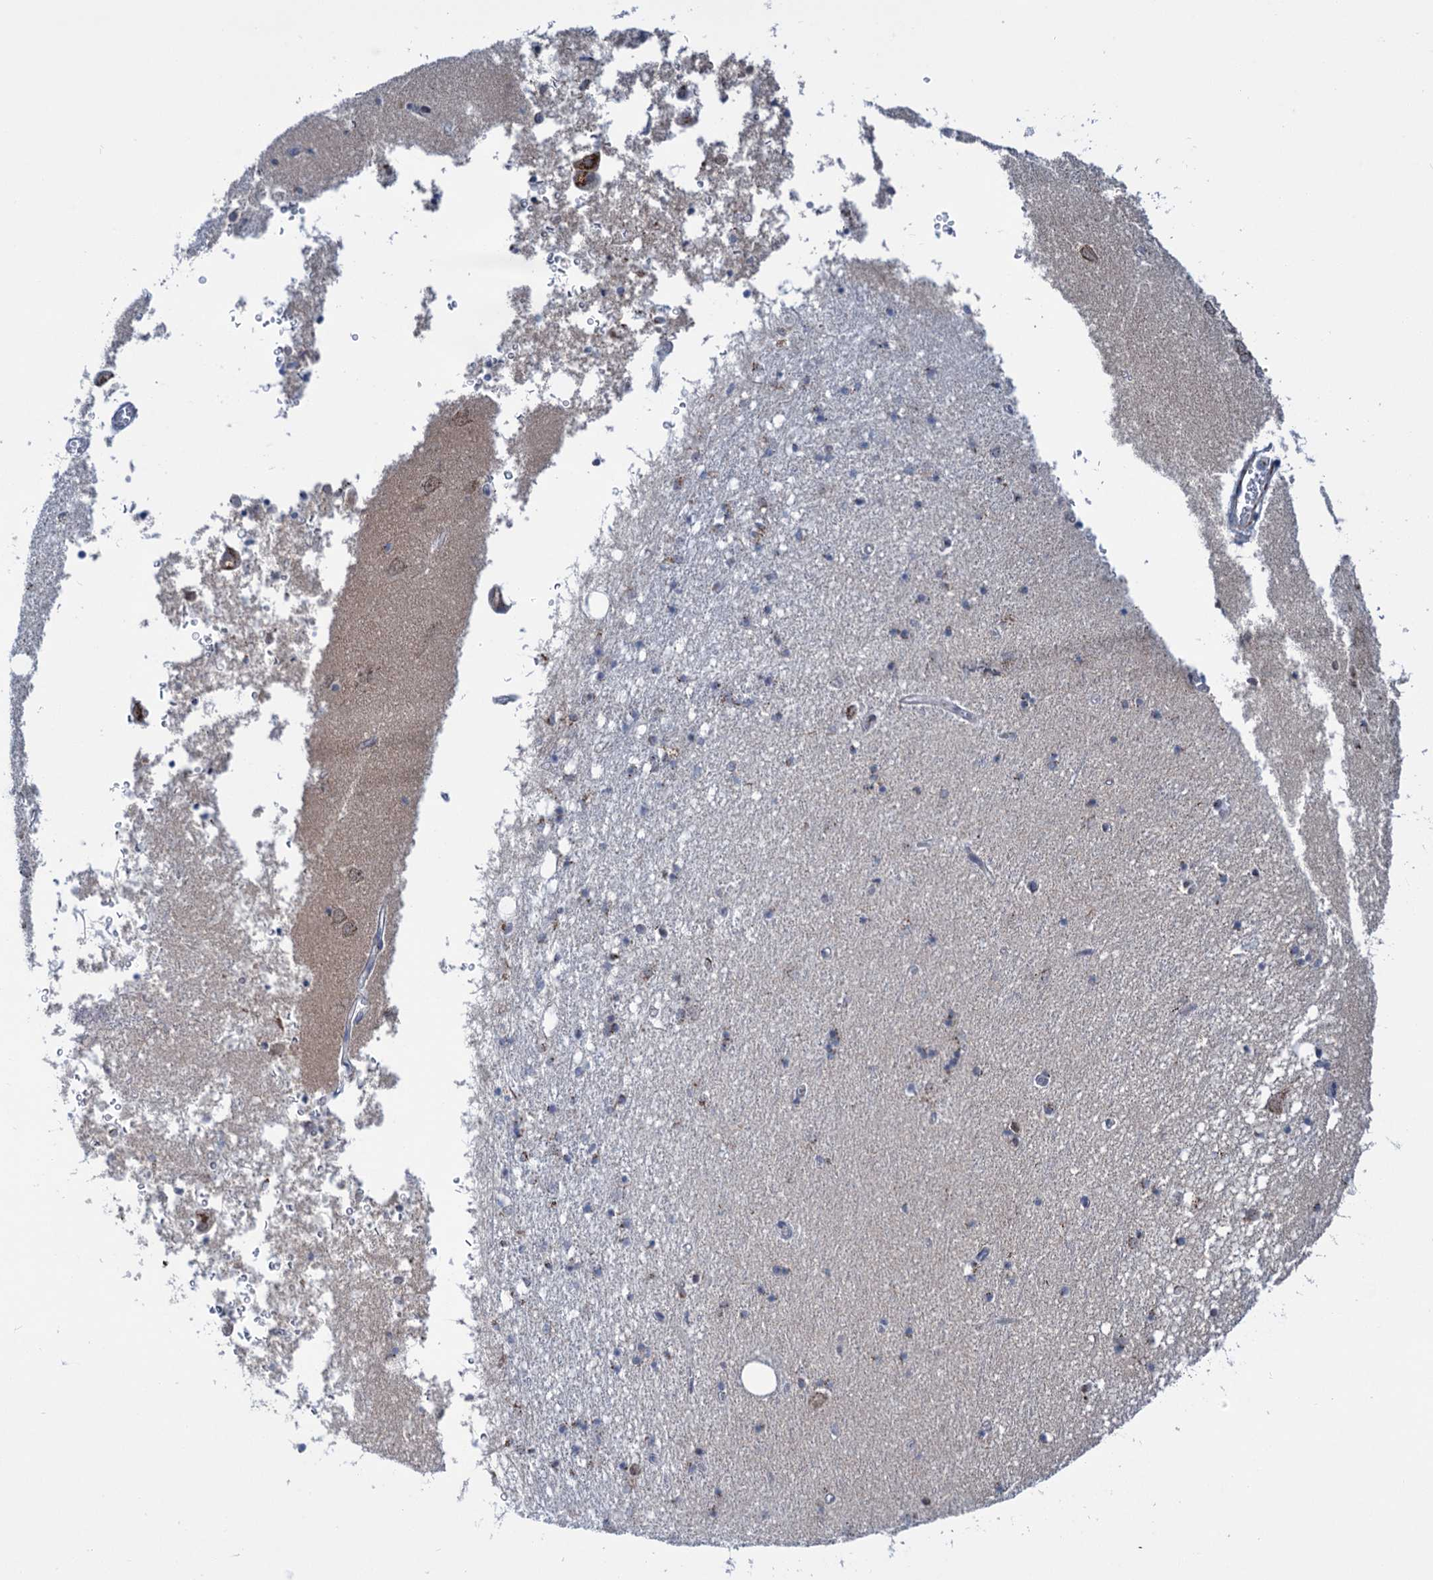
{"staining": {"intensity": "negative", "quantity": "none", "location": "none"}, "tissue": "hippocampus", "cell_type": "Glial cells", "image_type": "normal", "snomed": [{"axis": "morphology", "description": "Normal tissue, NOS"}, {"axis": "topography", "description": "Hippocampus"}], "caption": "High power microscopy photomicrograph of an IHC micrograph of normal hippocampus, revealing no significant staining in glial cells.", "gene": "ELP4", "patient": {"sex": "male", "age": 70}}